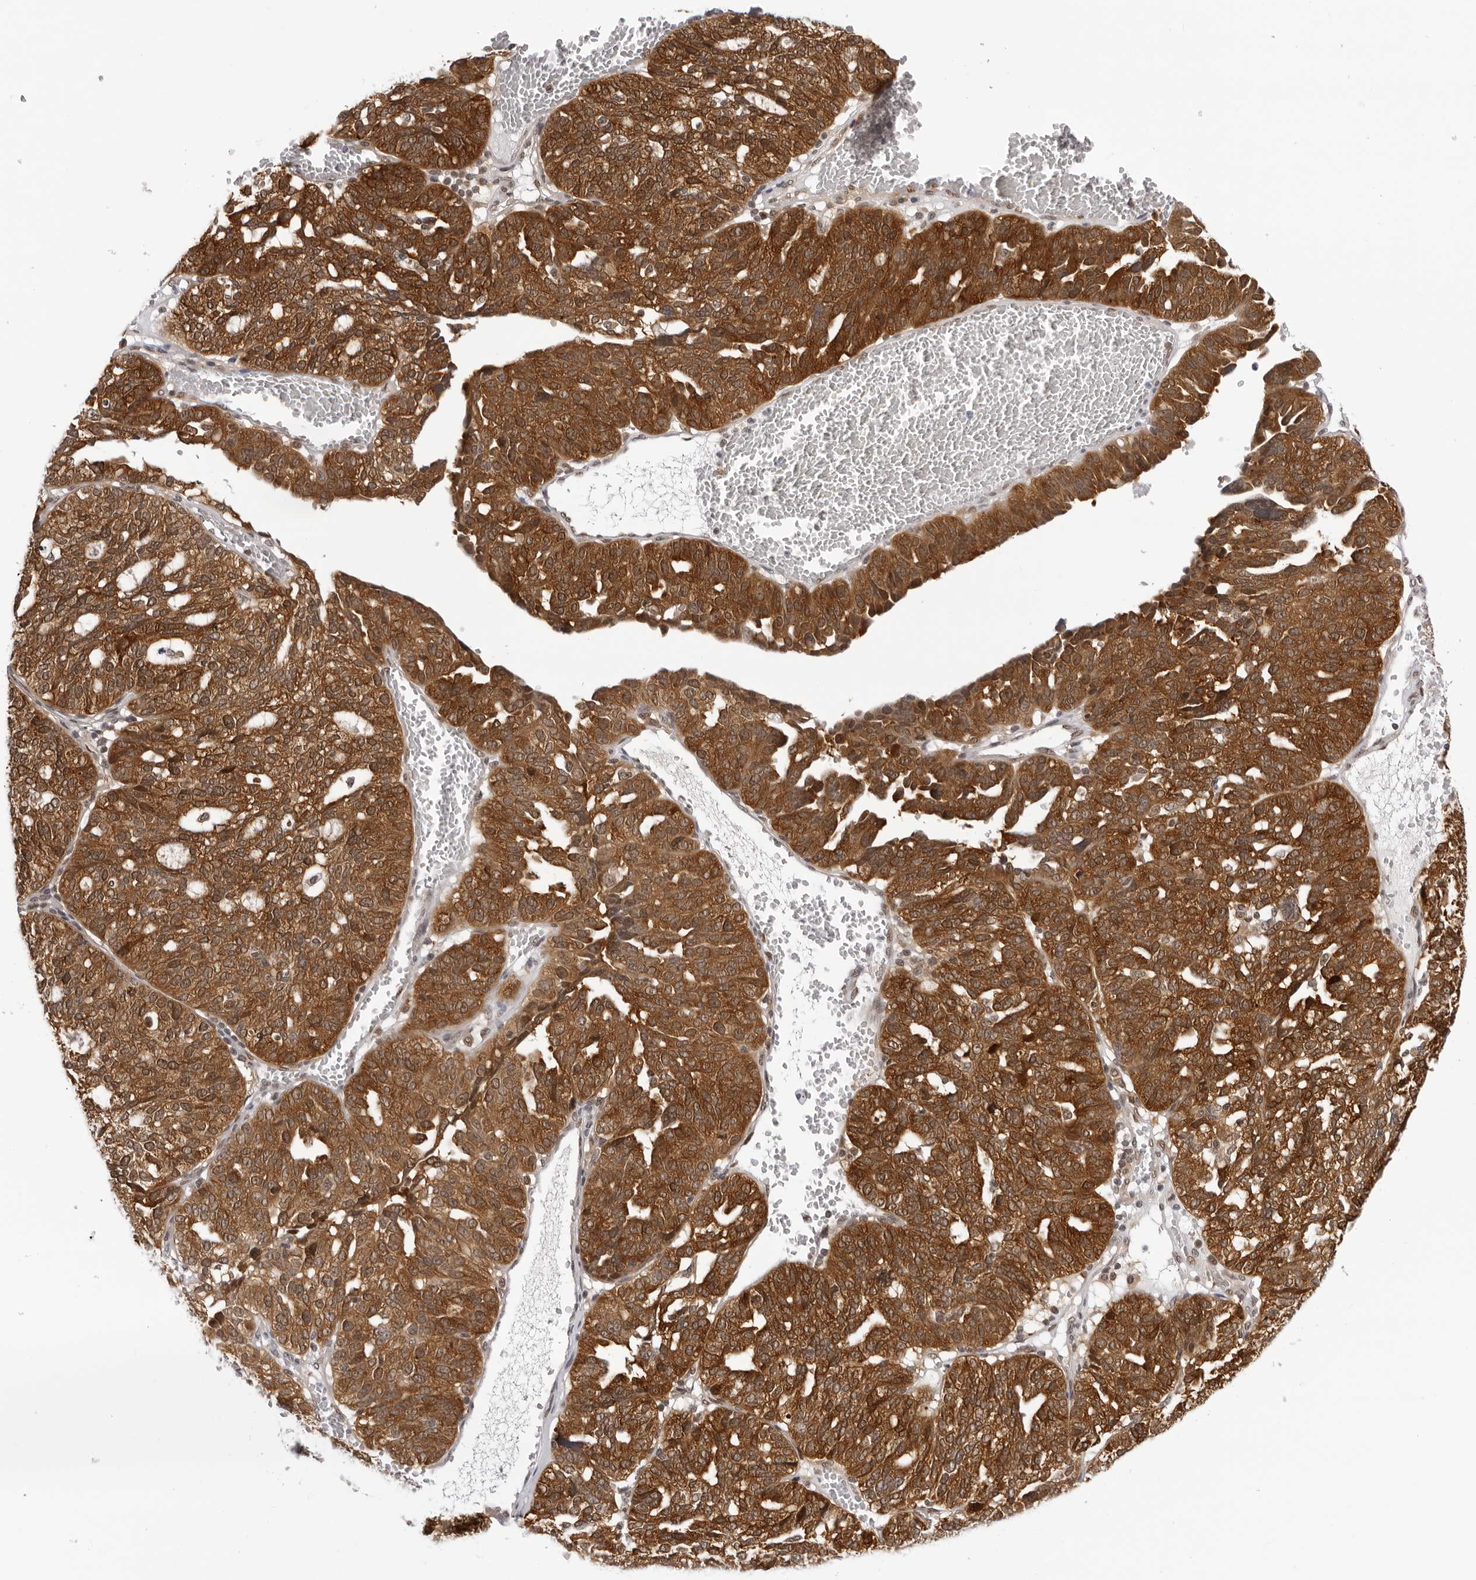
{"staining": {"intensity": "moderate", "quantity": ">75%", "location": "cytoplasmic/membranous"}, "tissue": "ovarian cancer", "cell_type": "Tumor cells", "image_type": "cancer", "snomed": [{"axis": "morphology", "description": "Cystadenocarcinoma, serous, NOS"}, {"axis": "topography", "description": "Ovary"}], "caption": "Immunohistochemical staining of ovarian serous cystadenocarcinoma exhibits medium levels of moderate cytoplasmic/membranous protein expression in approximately >75% of tumor cells.", "gene": "WDR77", "patient": {"sex": "female", "age": 59}}